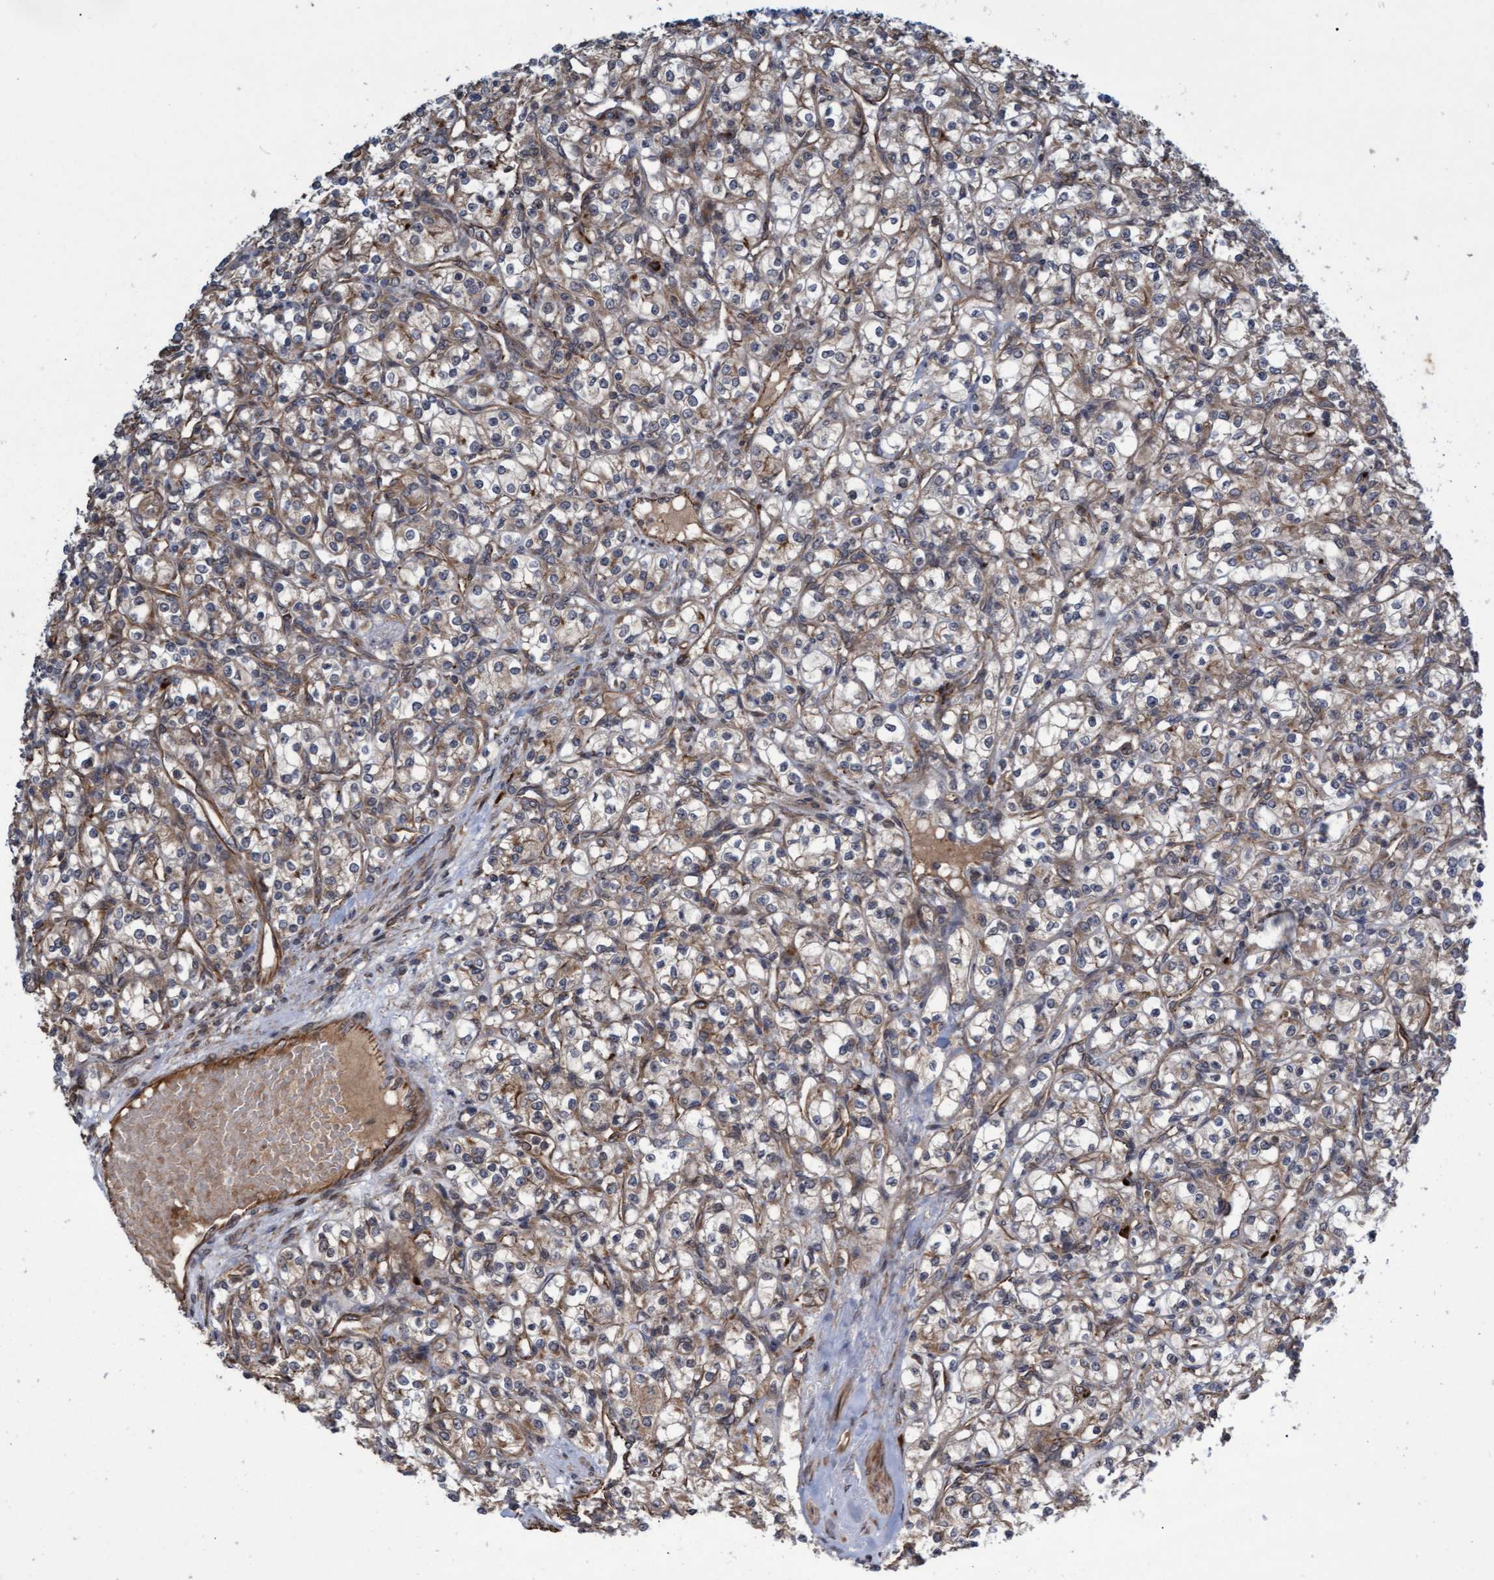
{"staining": {"intensity": "weak", "quantity": ">75%", "location": "cytoplasmic/membranous"}, "tissue": "renal cancer", "cell_type": "Tumor cells", "image_type": "cancer", "snomed": [{"axis": "morphology", "description": "Adenocarcinoma, NOS"}, {"axis": "topography", "description": "Kidney"}], "caption": "A brown stain shows weak cytoplasmic/membranous expression of a protein in human renal cancer (adenocarcinoma) tumor cells.", "gene": "TNFRSF10B", "patient": {"sex": "male", "age": 77}}